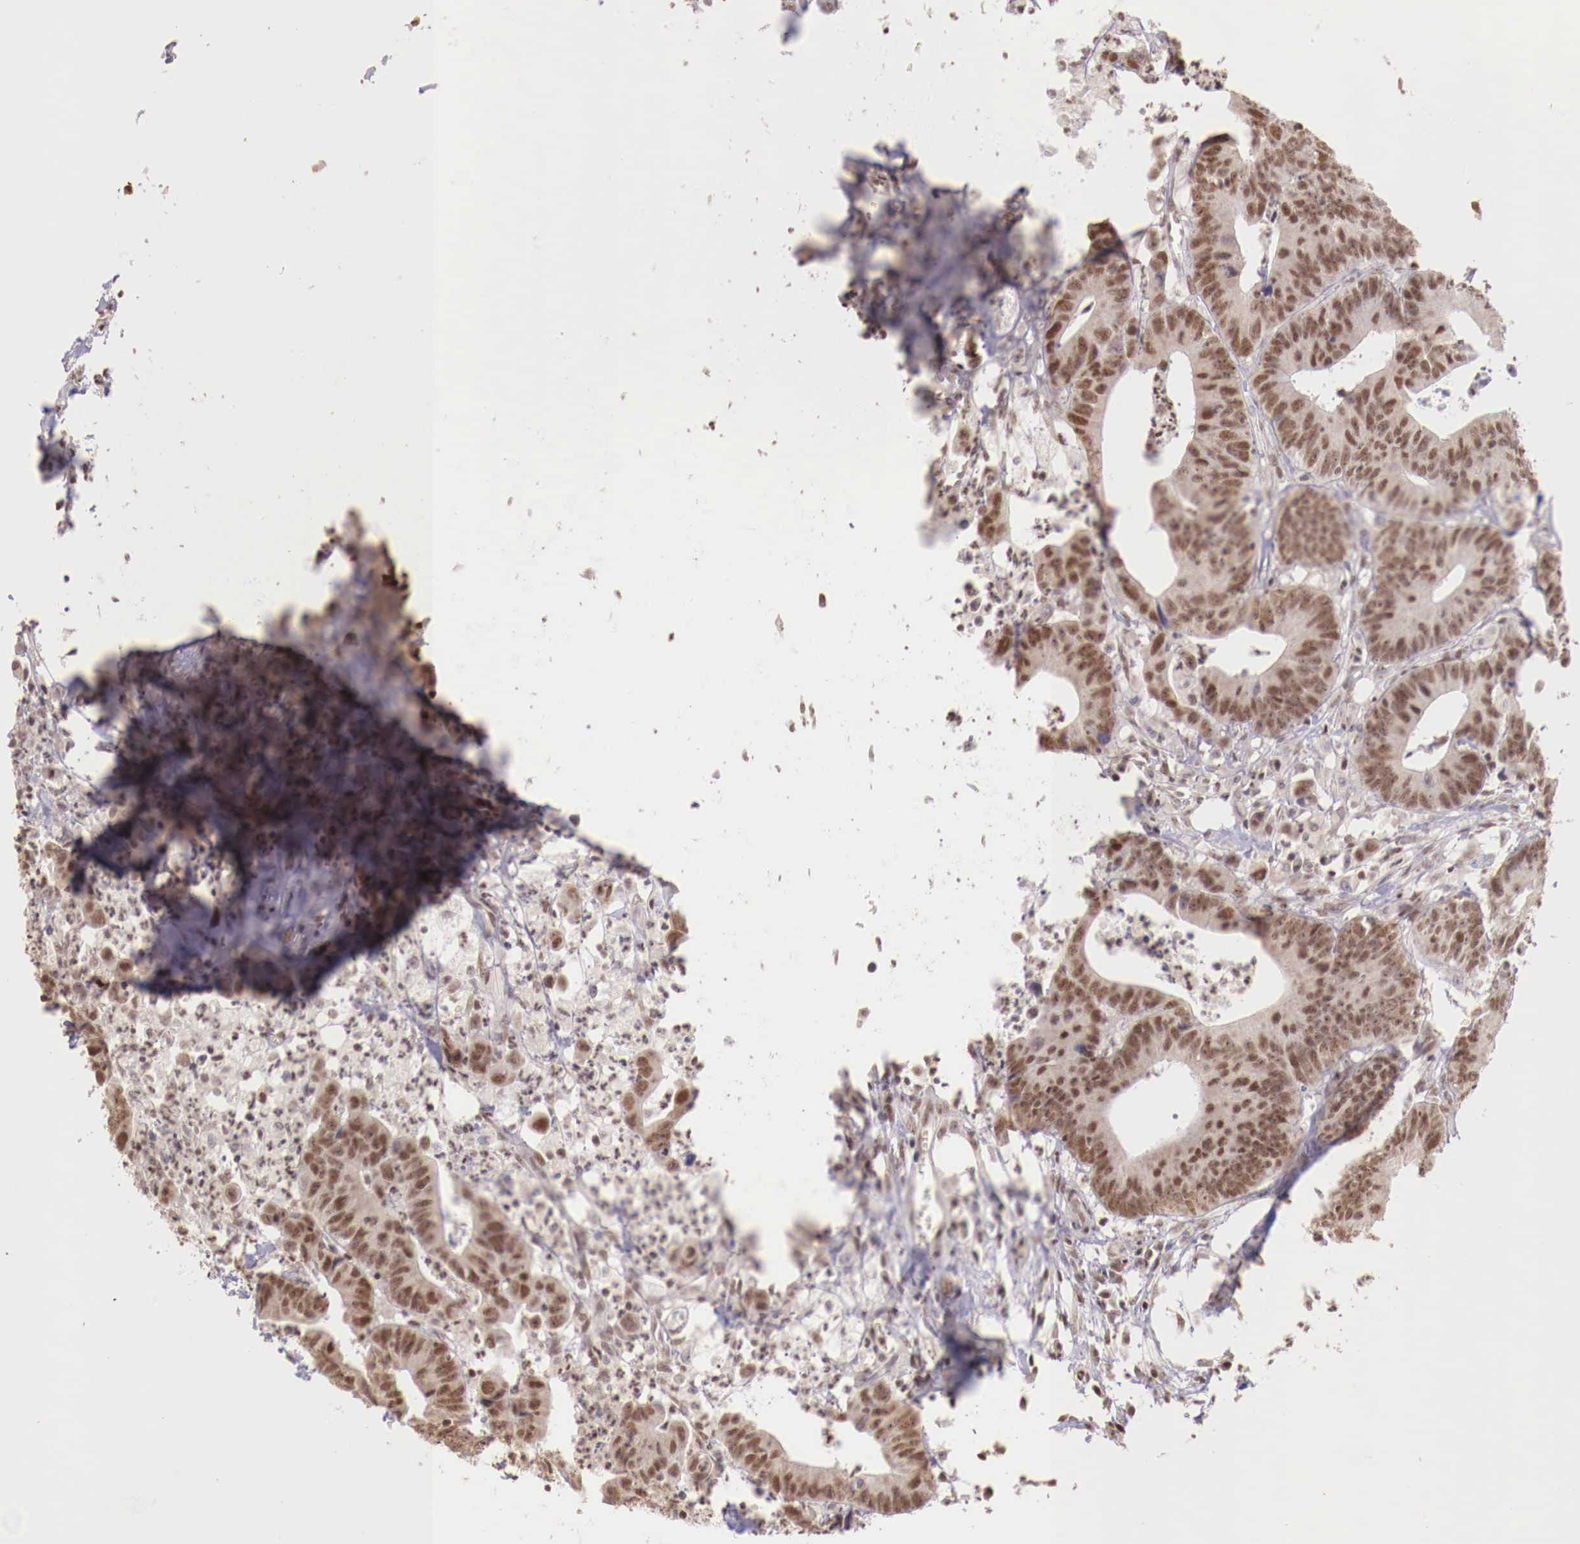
{"staining": {"intensity": "moderate", "quantity": ">75%", "location": "nuclear"}, "tissue": "colorectal cancer", "cell_type": "Tumor cells", "image_type": "cancer", "snomed": [{"axis": "morphology", "description": "Adenocarcinoma, NOS"}, {"axis": "topography", "description": "Colon"}], "caption": "Colorectal cancer stained for a protein displays moderate nuclear positivity in tumor cells.", "gene": "SP1", "patient": {"sex": "male", "age": 55}}